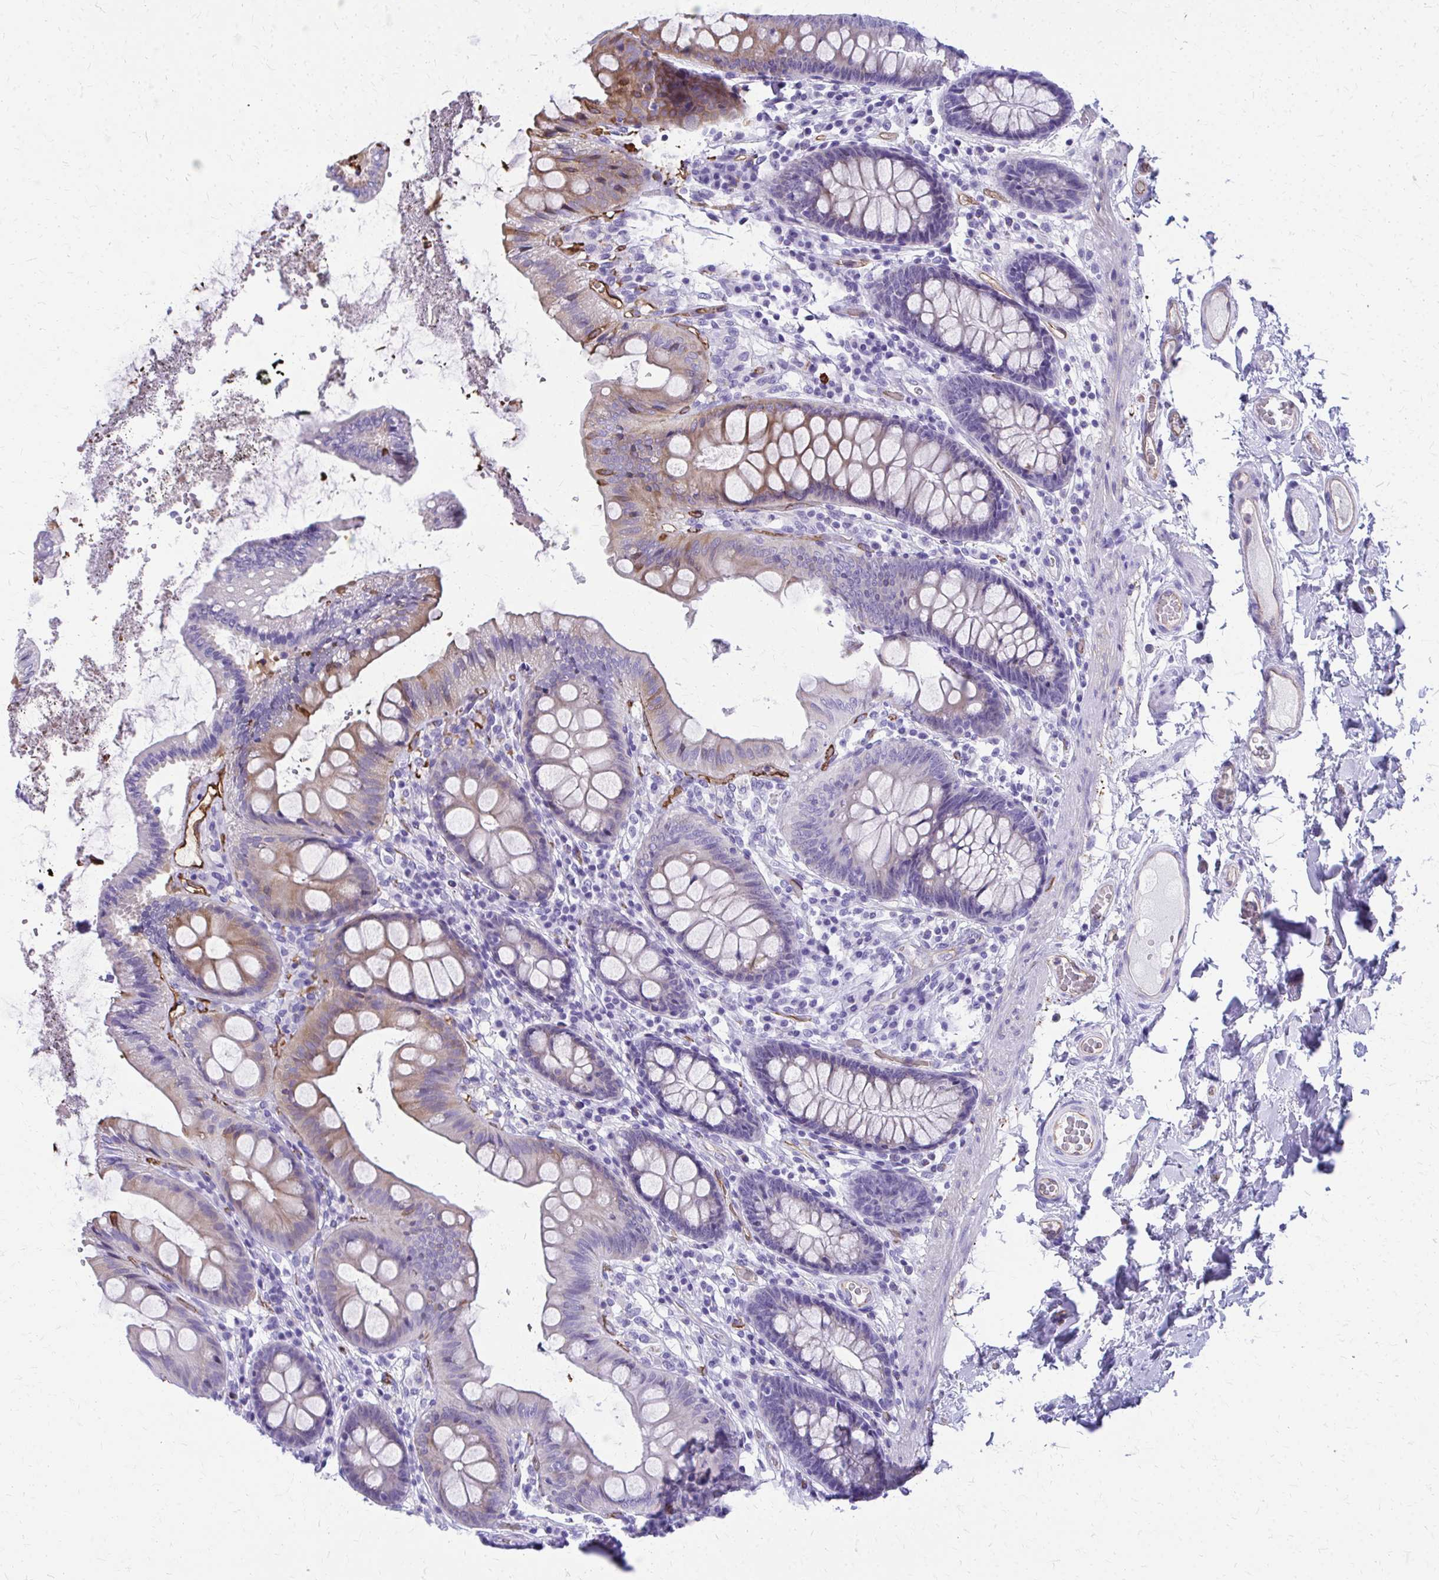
{"staining": {"intensity": "moderate", "quantity": ">75%", "location": "cytoplasmic/membranous"}, "tissue": "colon", "cell_type": "Endothelial cells", "image_type": "normal", "snomed": [{"axis": "morphology", "description": "Normal tissue, NOS"}, {"axis": "topography", "description": "Colon"}], "caption": "Endothelial cells reveal moderate cytoplasmic/membranous staining in approximately >75% of cells in normal colon.", "gene": "TPSG1", "patient": {"sex": "male", "age": 84}}